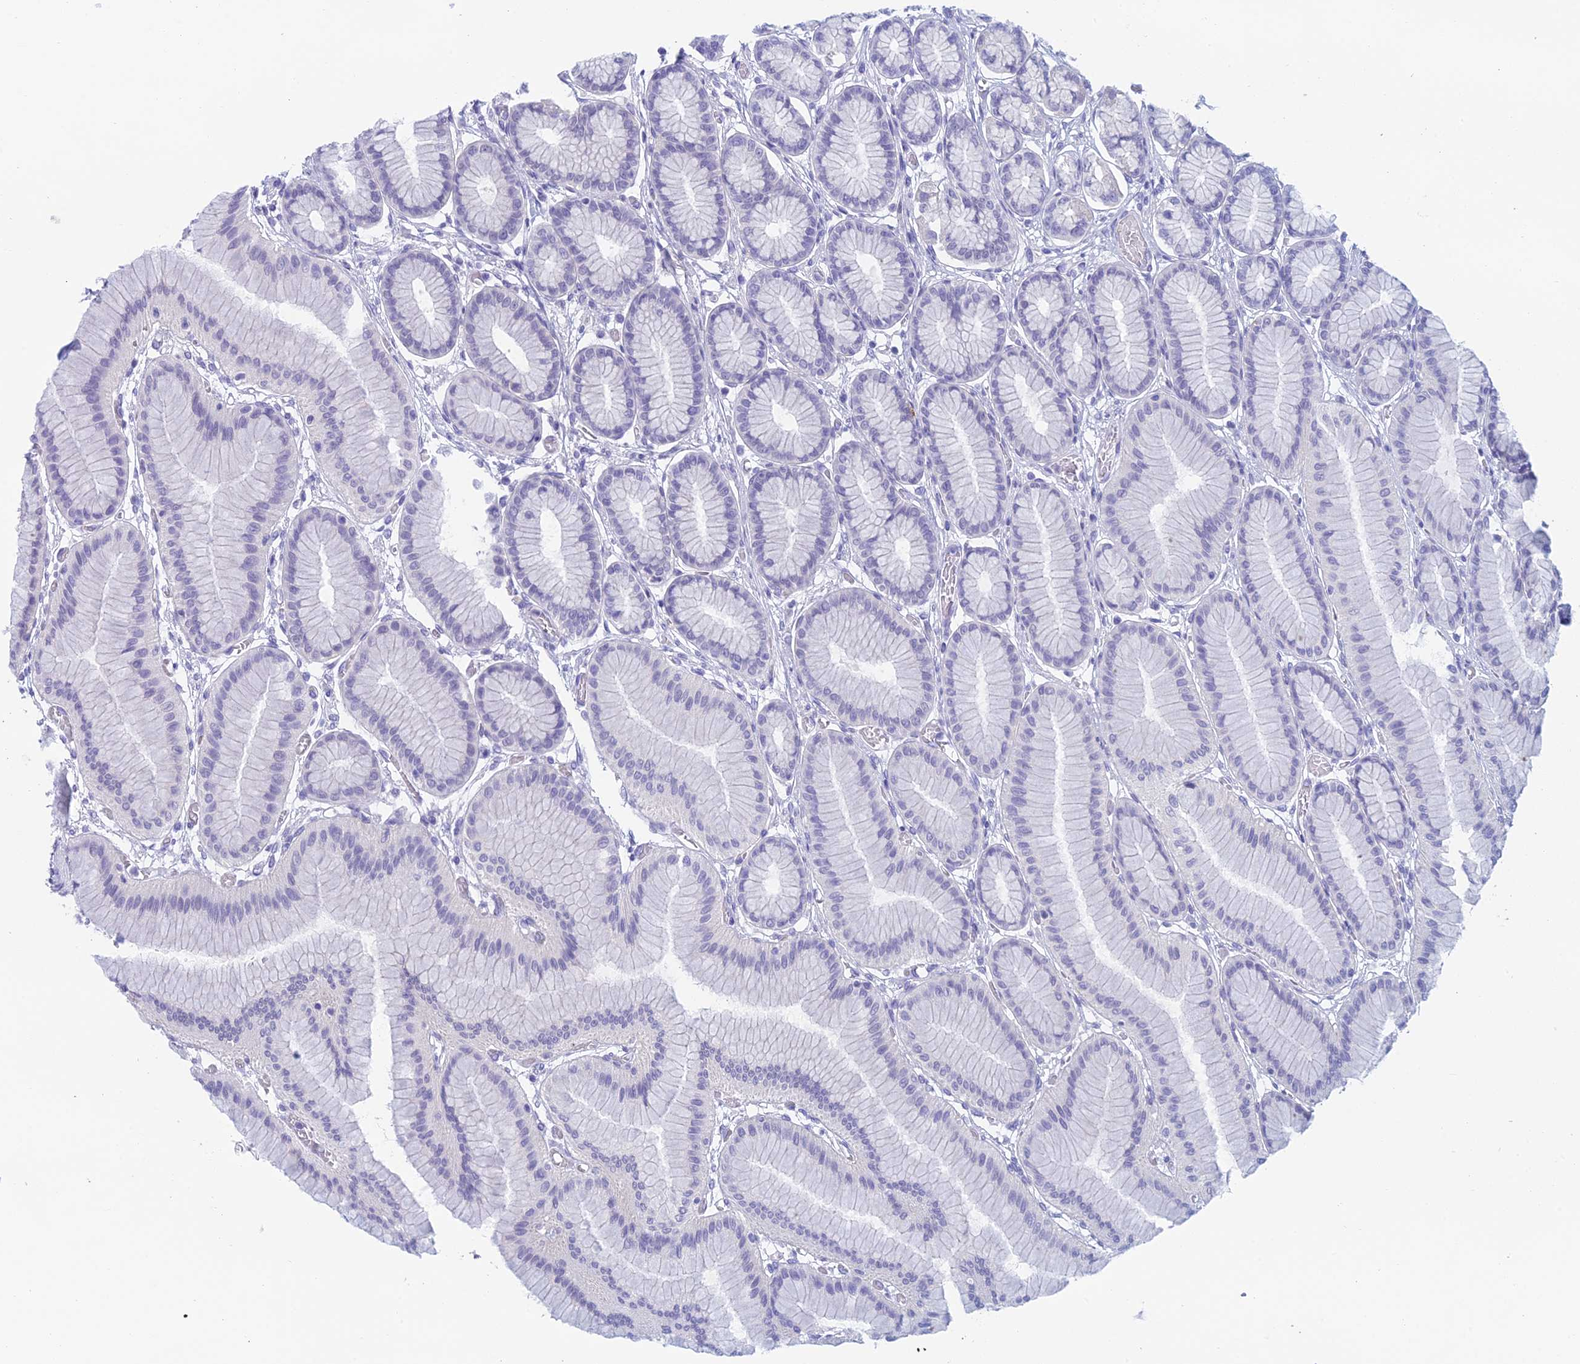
{"staining": {"intensity": "negative", "quantity": "none", "location": "none"}, "tissue": "stomach", "cell_type": "Glandular cells", "image_type": "normal", "snomed": [{"axis": "morphology", "description": "Normal tissue, NOS"}, {"axis": "morphology", "description": "Adenocarcinoma, NOS"}, {"axis": "morphology", "description": "Adenocarcinoma, High grade"}, {"axis": "topography", "description": "Stomach, upper"}, {"axis": "topography", "description": "Stomach"}], "caption": "This is an immunohistochemistry micrograph of normal human stomach. There is no staining in glandular cells.", "gene": "TMEM161B", "patient": {"sex": "female", "age": 65}}